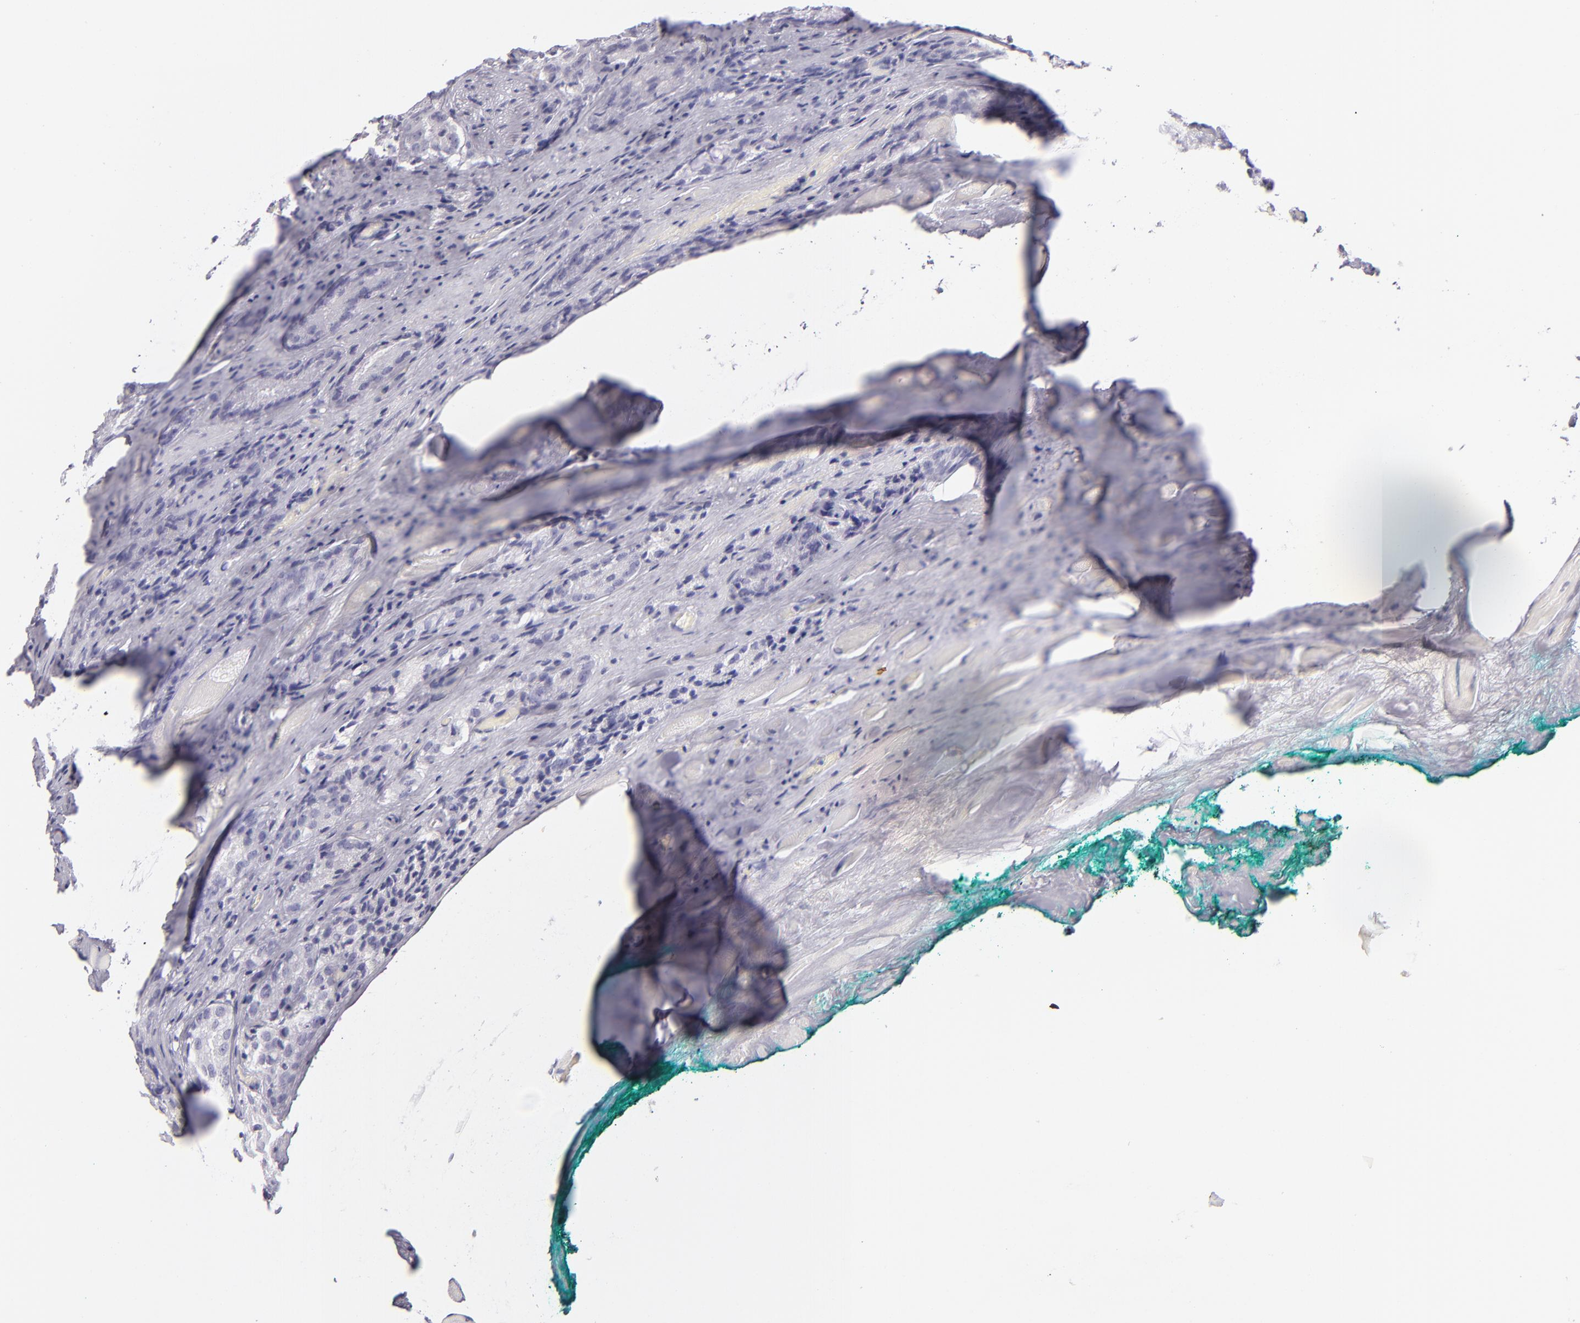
{"staining": {"intensity": "negative", "quantity": "none", "location": "none"}, "tissue": "prostate cancer", "cell_type": "Tumor cells", "image_type": "cancer", "snomed": [{"axis": "morphology", "description": "Adenocarcinoma, Medium grade"}, {"axis": "topography", "description": "Prostate"}], "caption": "A high-resolution micrograph shows IHC staining of prostate cancer, which displays no significant staining in tumor cells.", "gene": "CD48", "patient": {"sex": "male", "age": 60}}